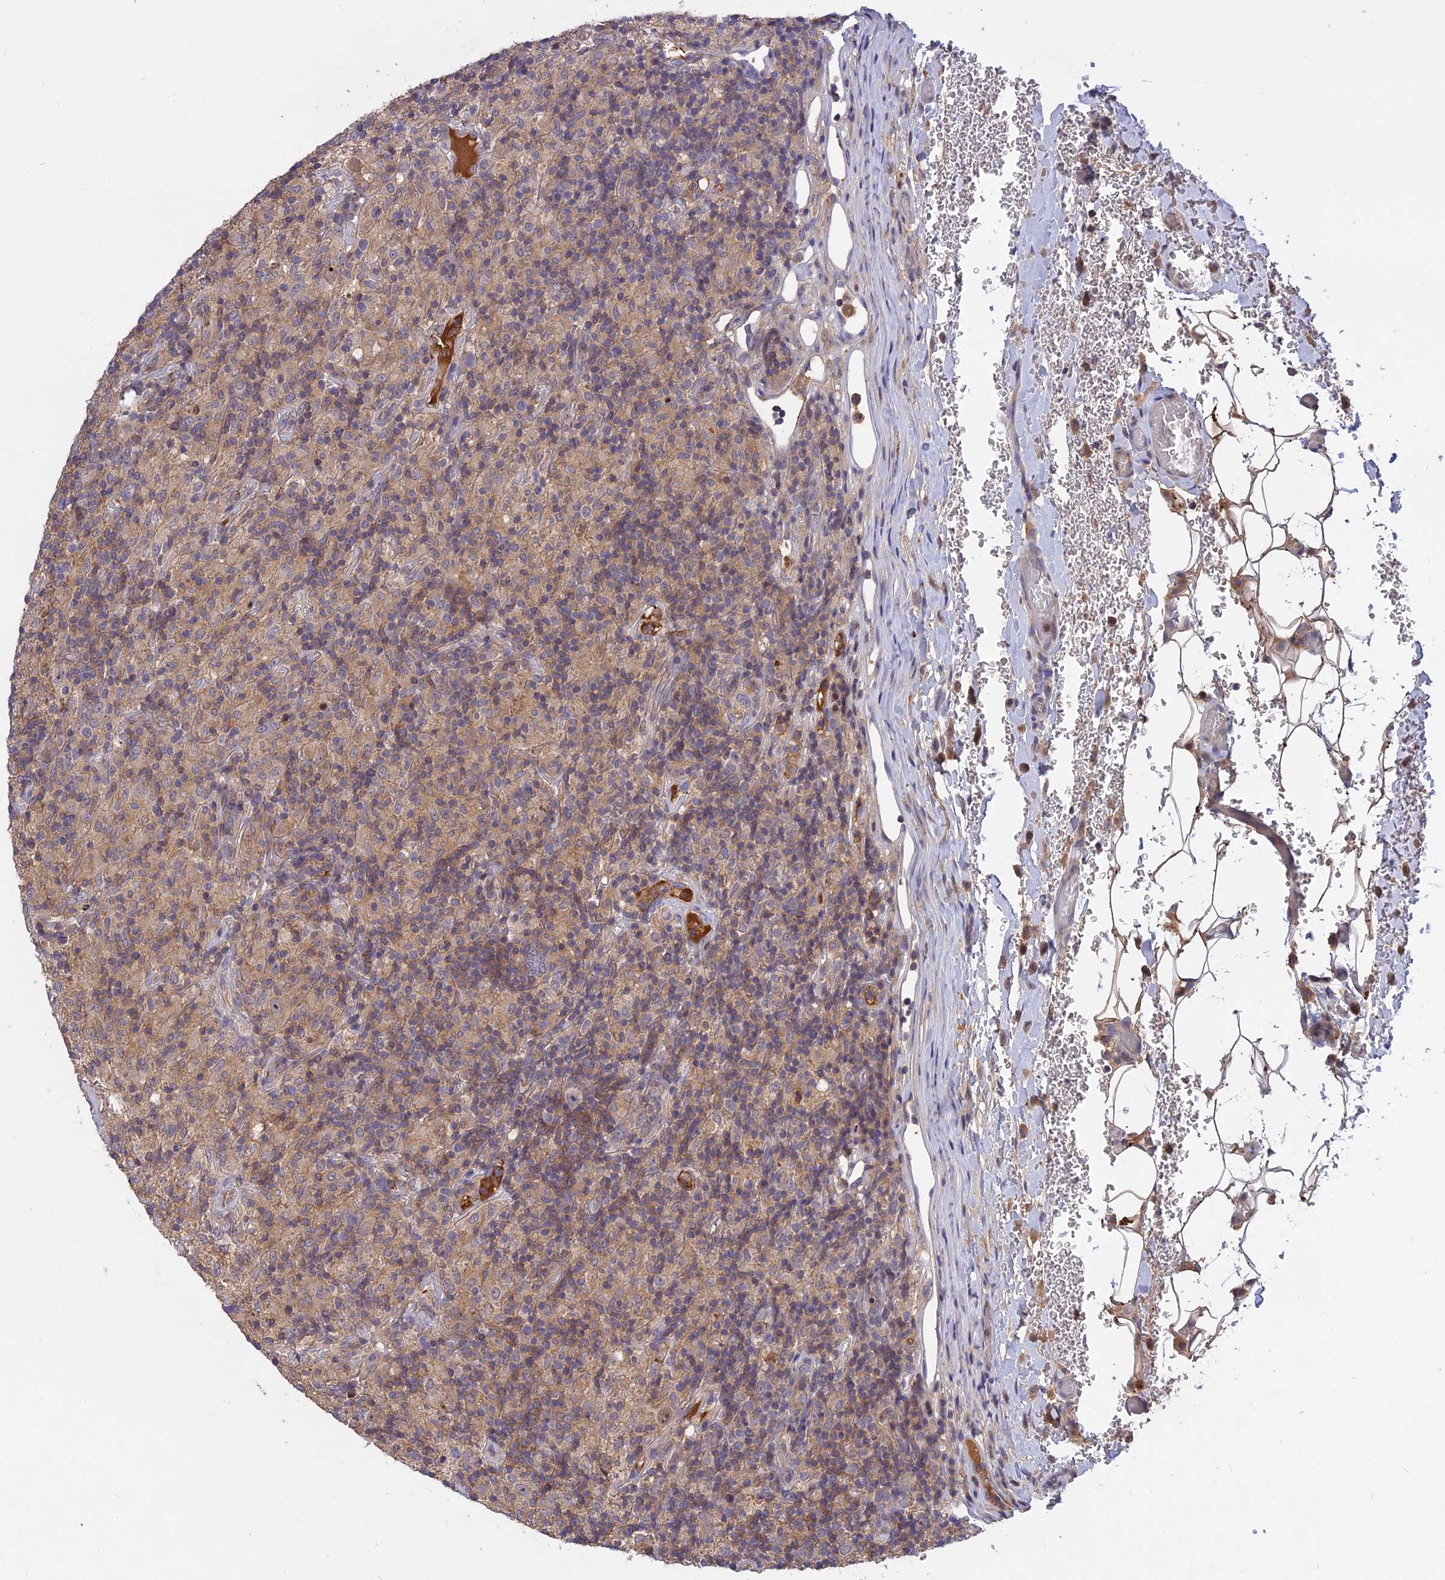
{"staining": {"intensity": "weak", "quantity": "<25%", "location": "cytoplasmic/membranous"}, "tissue": "lymphoma", "cell_type": "Tumor cells", "image_type": "cancer", "snomed": [{"axis": "morphology", "description": "Hodgkin's disease, NOS"}, {"axis": "topography", "description": "Lymph node"}], "caption": "Immunohistochemical staining of human lymphoma shows no significant staining in tumor cells.", "gene": "ADO", "patient": {"sex": "male", "age": 70}}